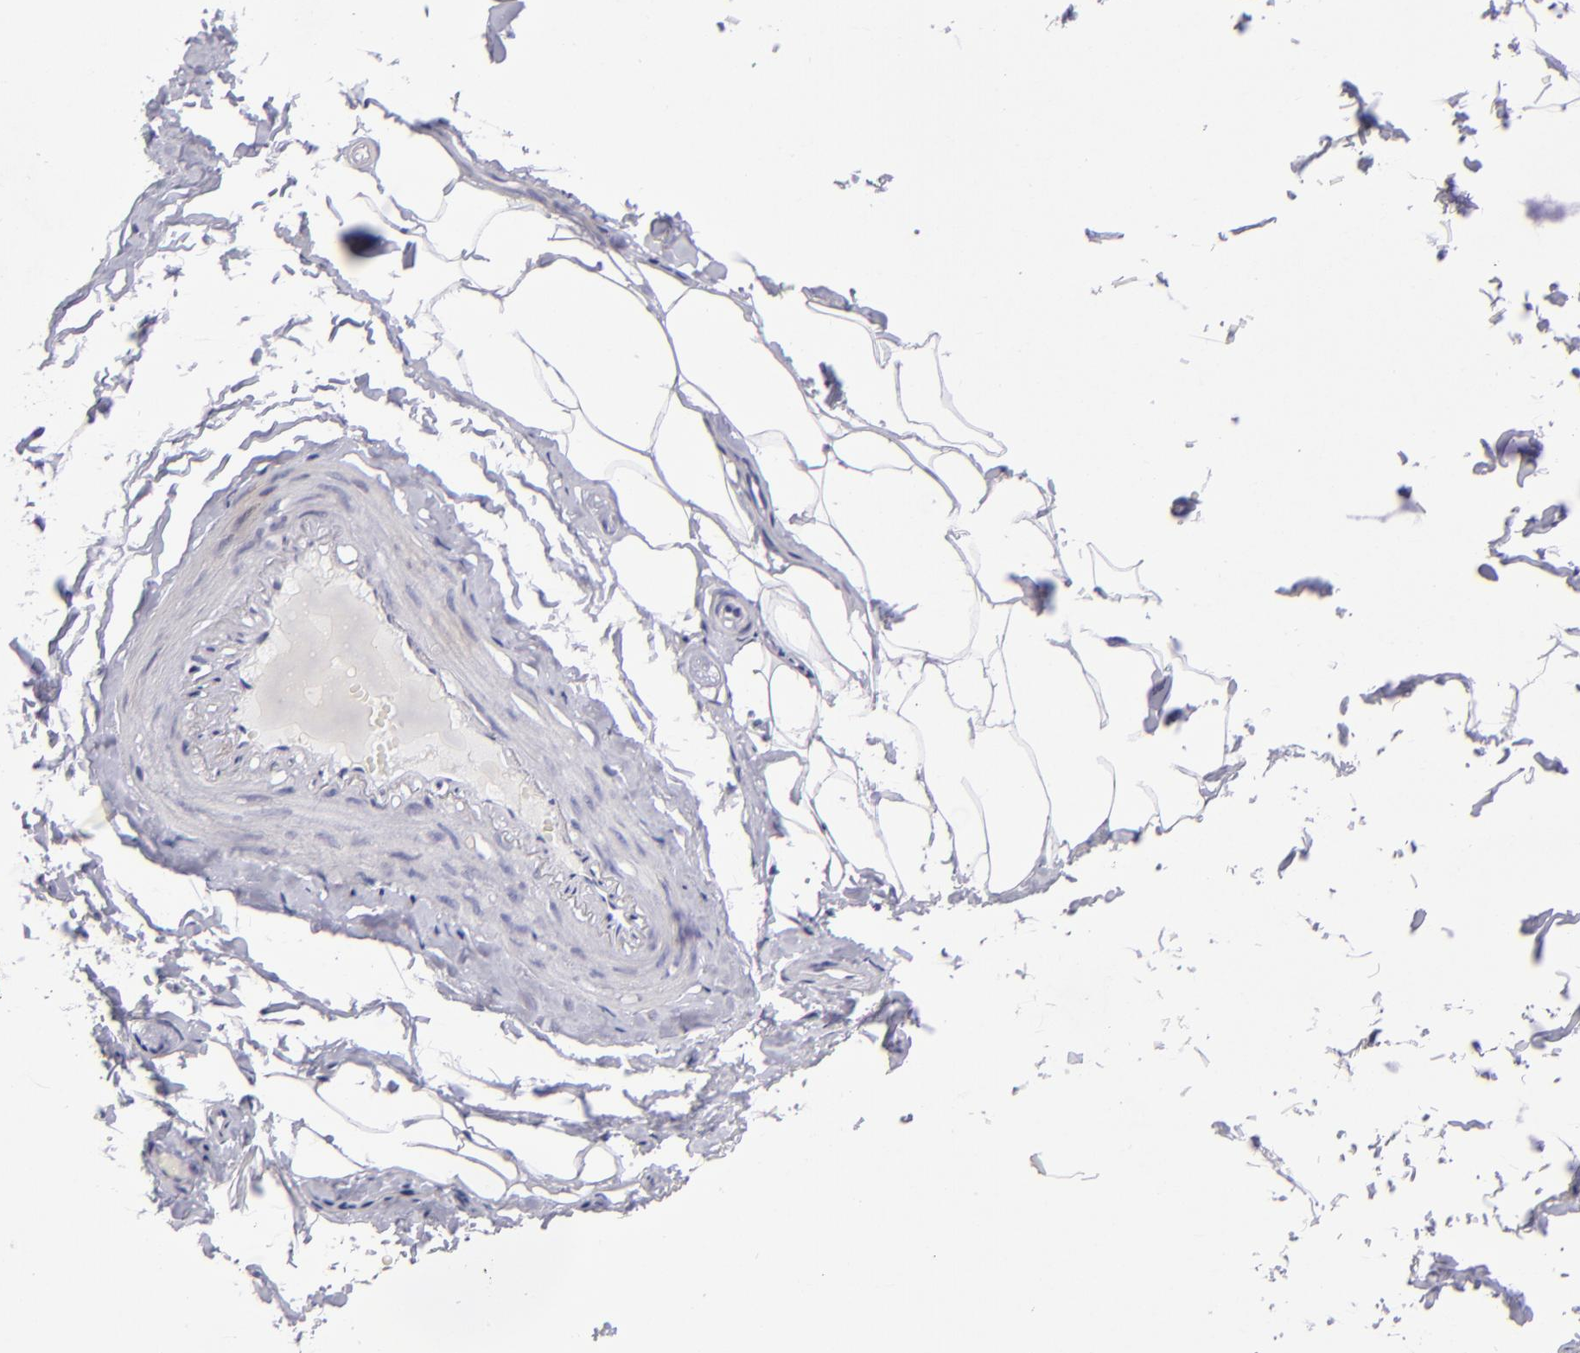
{"staining": {"intensity": "negative", "quantity": "none", "location": "none"}, "tissue": "adipose tissue", "cell_type": "Adipocytes", "image_type": "normal", "snomed": [{"axis": "morphology", "description": "Normal tissue, NOS"}, {"axis": "topography", "description": "Soft tissue"}, {"axis": "topography", "description": "Peripheral nerve tissue"}], "caption": "The micrograph exhibits no staining of adipocytes in normal adipose tissue. (Immunohistochemistry, brightfield microscopy, high magnification).", "gene": "CD48", "patient": {"sex": "female", "age": 68}}